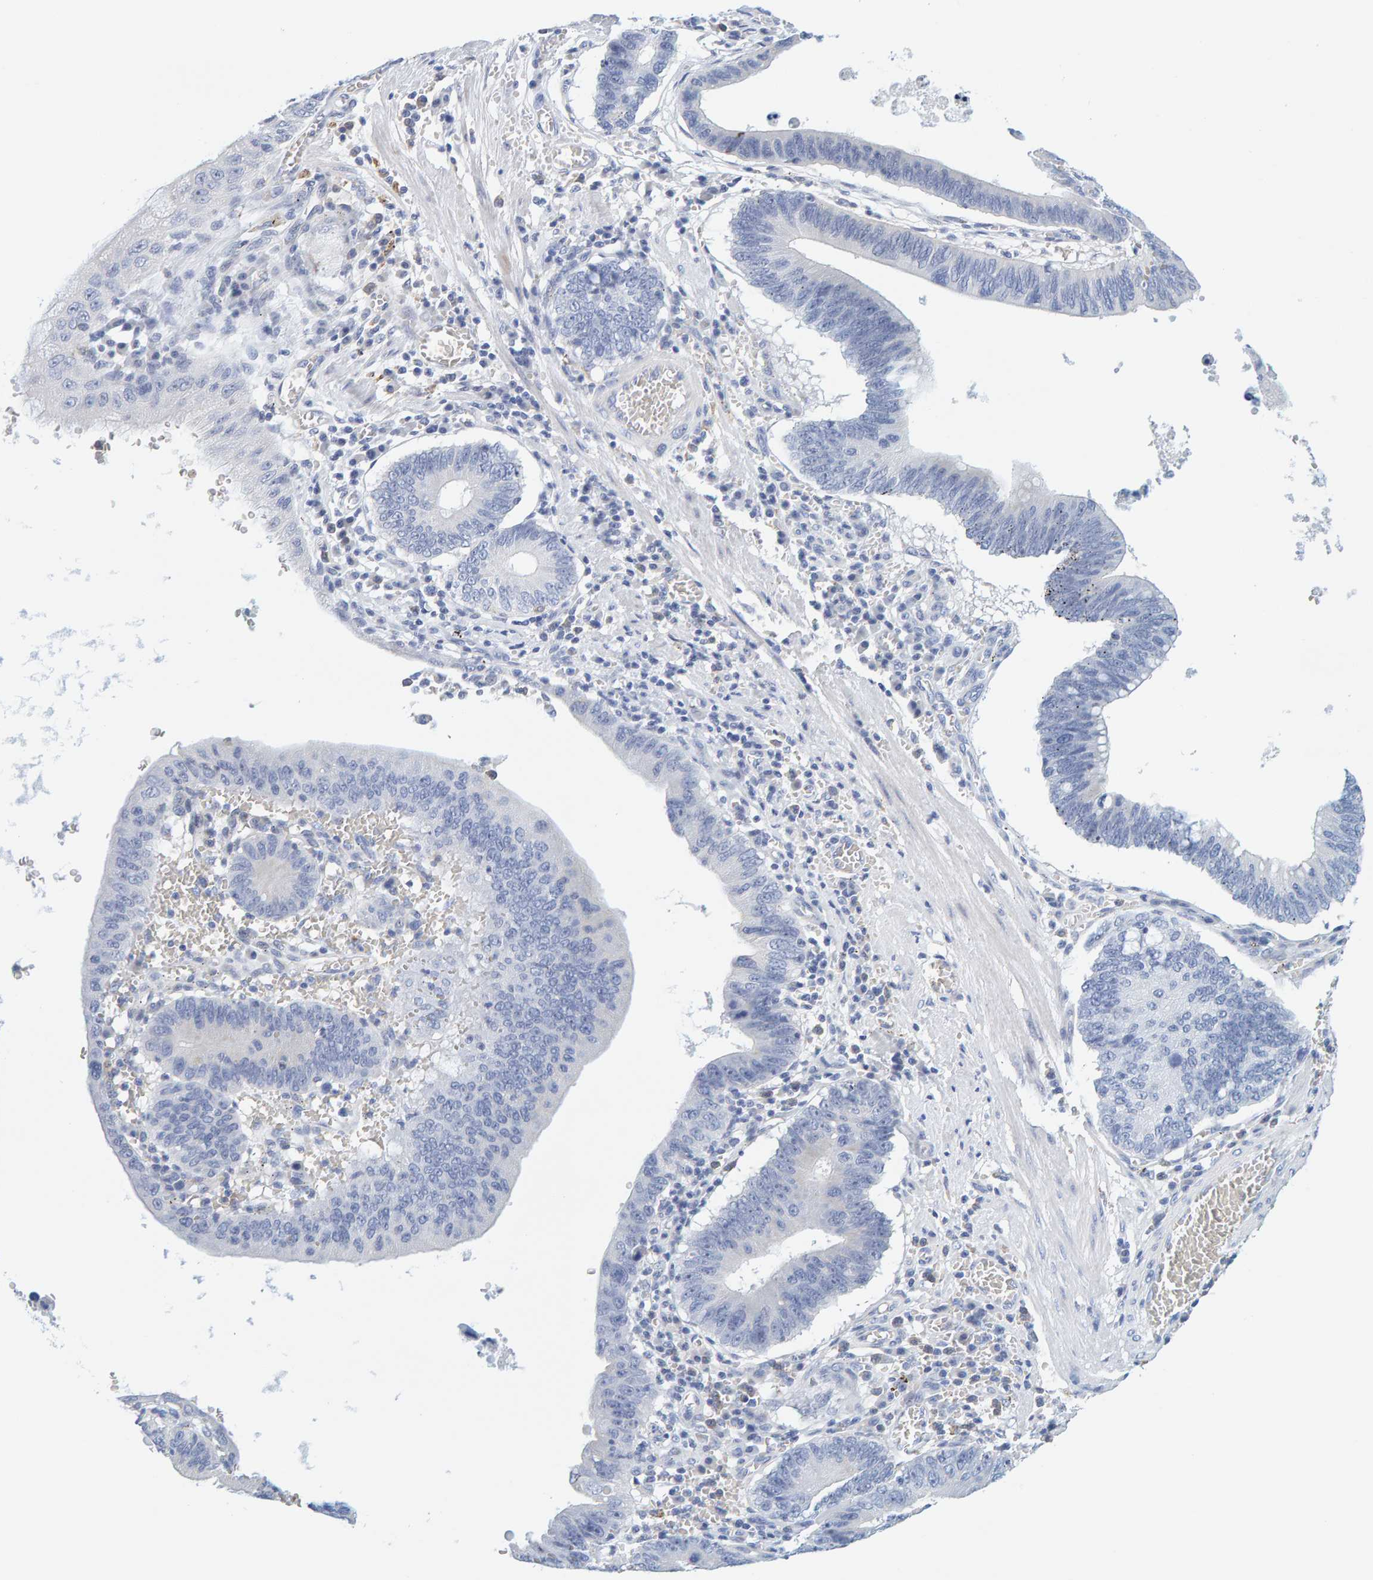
{"staining": {"intensity": "negative", "quantity": "none", "location": "none"}, "tissue": "stomach cancer", "cell_type": "Tumor cells", "image_type": "cancer", "snomed": [{"axis": "morphology", "description": "Adenocarcinoma, NOS"}, {"axis": "topography", "description": "Stomach"}, {"axis": "topography", "description": "Gastric cardia"}], "caption": "Tumor cells show no significant positivity in adenocarcinoma (stomach).", "gene": "MOG", "patient": {"sex": "male", "age": 59}}